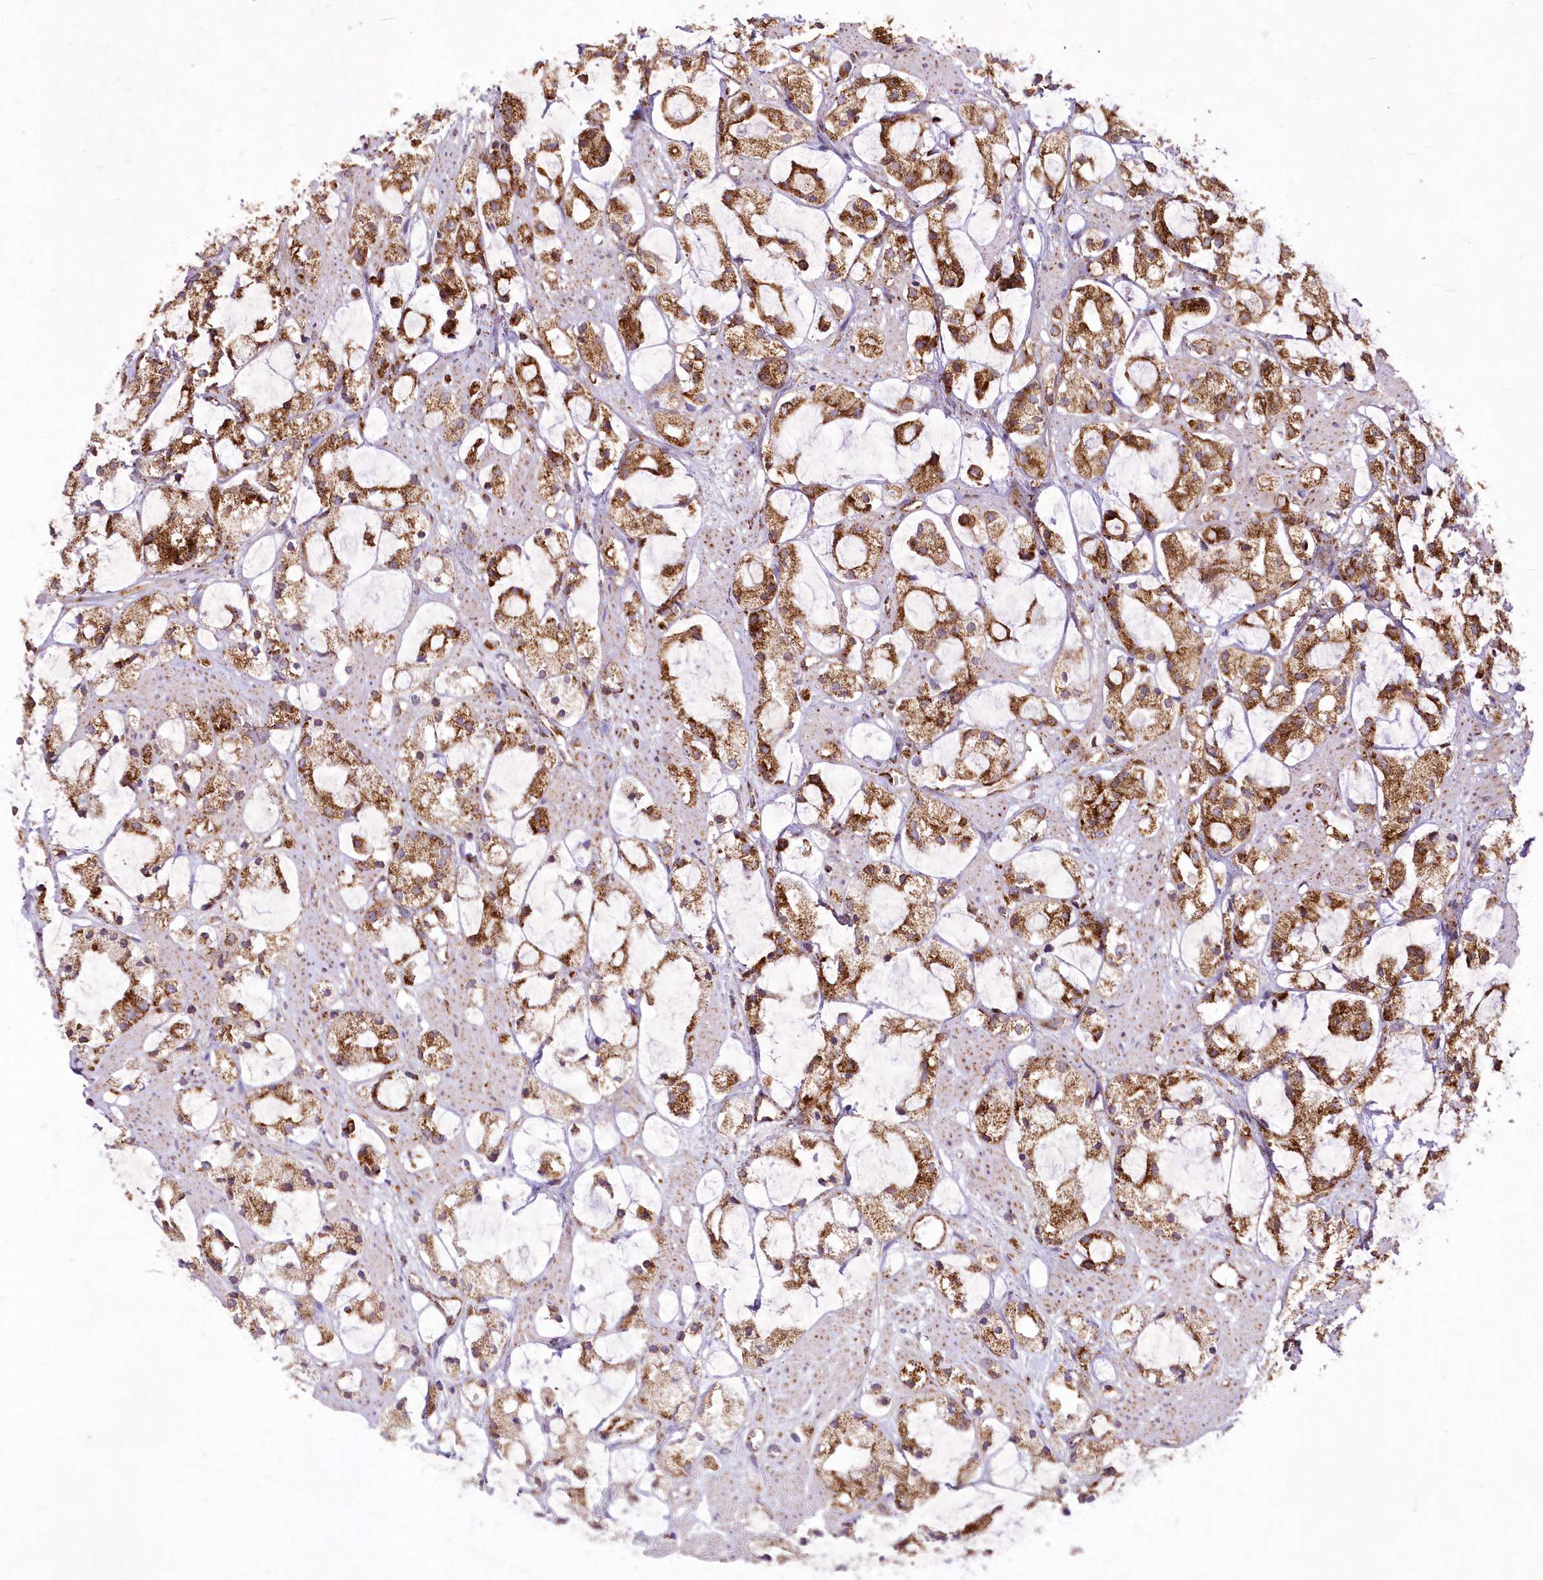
{"staining": {"intensity": "moderate", "quantity": ">75%", "location": "nuclear"}, "tissue": "prostate cancer", "cell_type": "Tumor cells", "image_type": "cancer", "snomed": [{"axis": "morphology", "description": "Adenocarcinoma, High grade"}, {"axis": "topography", "description": "Prostate"}], "caption": "Protein expression analysis of prostate cancer demonstrates moderate nuclear expression in approximately >75% of tumor cells.", "gene": "ASNSD1", "patient": {"sex": "male", "age": 85}}